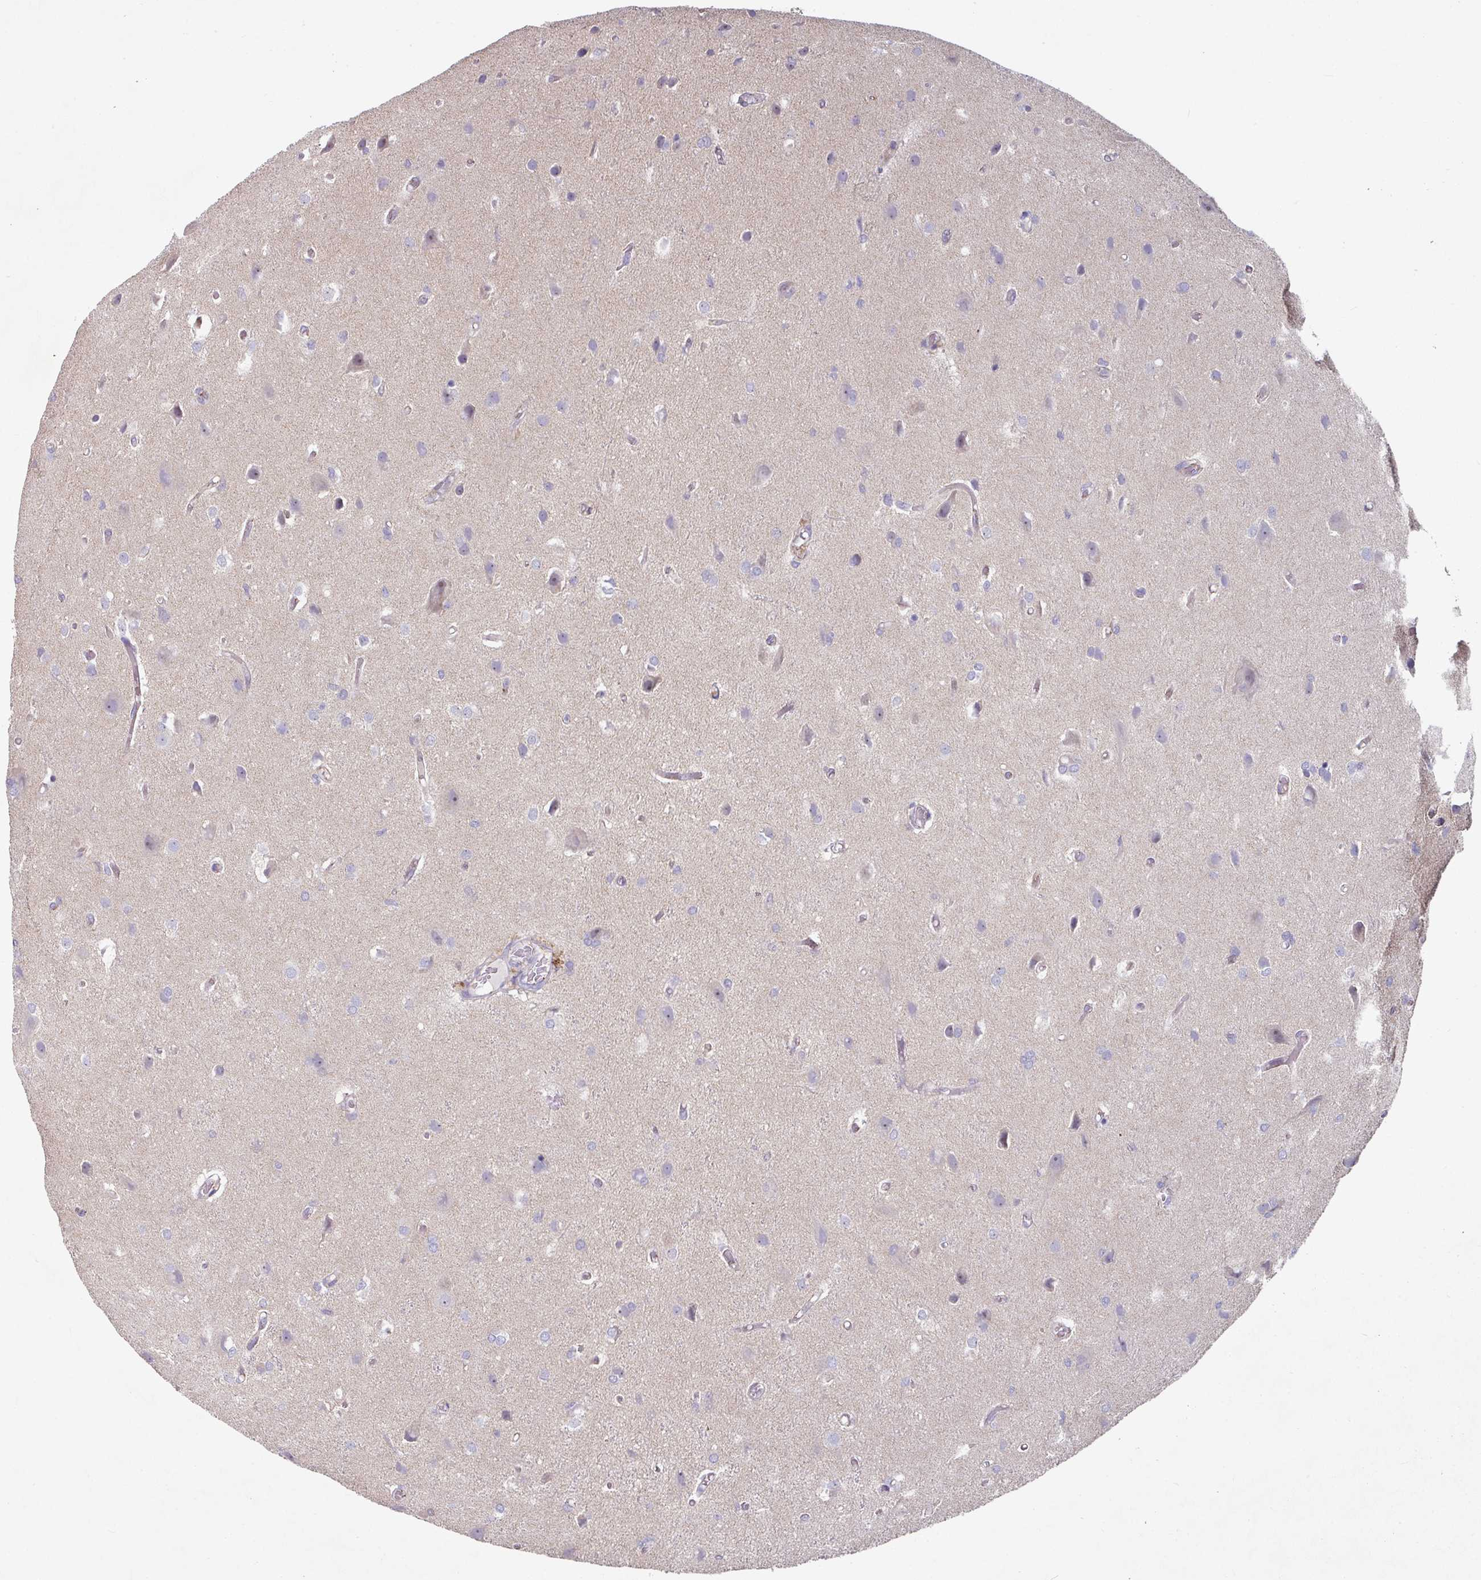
{"staining": {"intensity": "negative", "quantity": "none", "location": "none"}, "tissue": "glioma", "cell_type": "Tumor cells", "image_type": "cancer", "snomed": [{"axis": "morphology", "description": "Glioma, malignant, High grade"}, {"axis": "topography", "description": "Brain"}], "caption": "Tumor cells show no significant expression in high-grade glioma (malignant).", "gene": "JUP", "patient": {"sex": "female", "age": 50}}